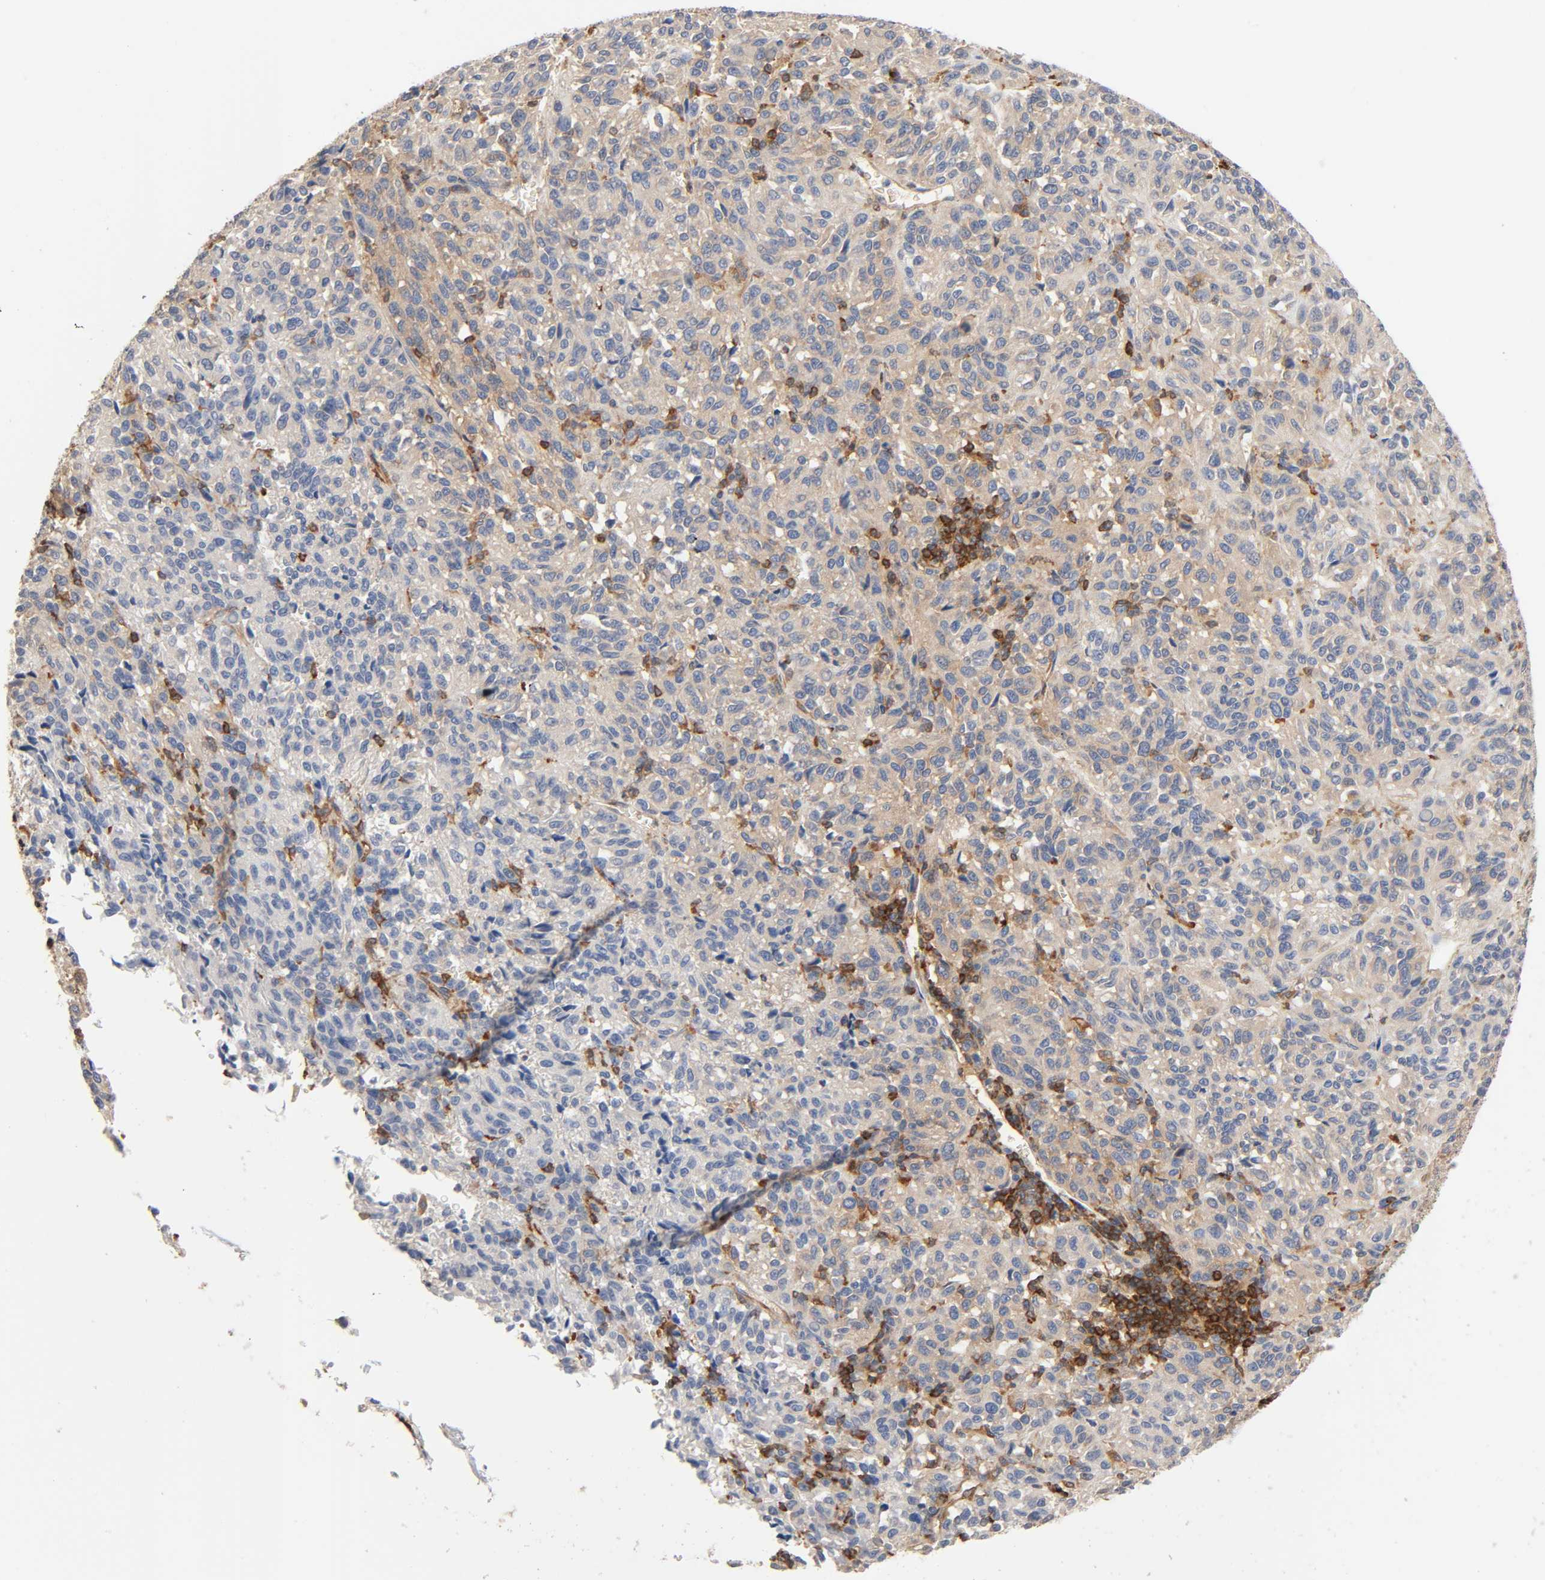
{"staining": {"intensity": "moderate", "quantity": ">75%", "location": "cytoplasmic/membranous"}, "tissue": "melanoma", "cell_type": "Tumor cells", "image_type": "cancer", "snomed": [{"axis": "morphology", "description": "Malignant melanoma, Metastatic site"}, {"axis": "topography", "description": "Lung"}], "caption": "Immunohistochemistry (IHC) photomicrograph of neoplastic tissue: human melanoma stained using immunohistochemistry (IHC) reveals medium levels of moderate protein expression localized specifically in the cytoplasmic/membranous of tumor cells, appearing as a cytoplasmic/membranous brown color.", "gene": "BIN1", "patient": {"sex": "male", "age": 64}}